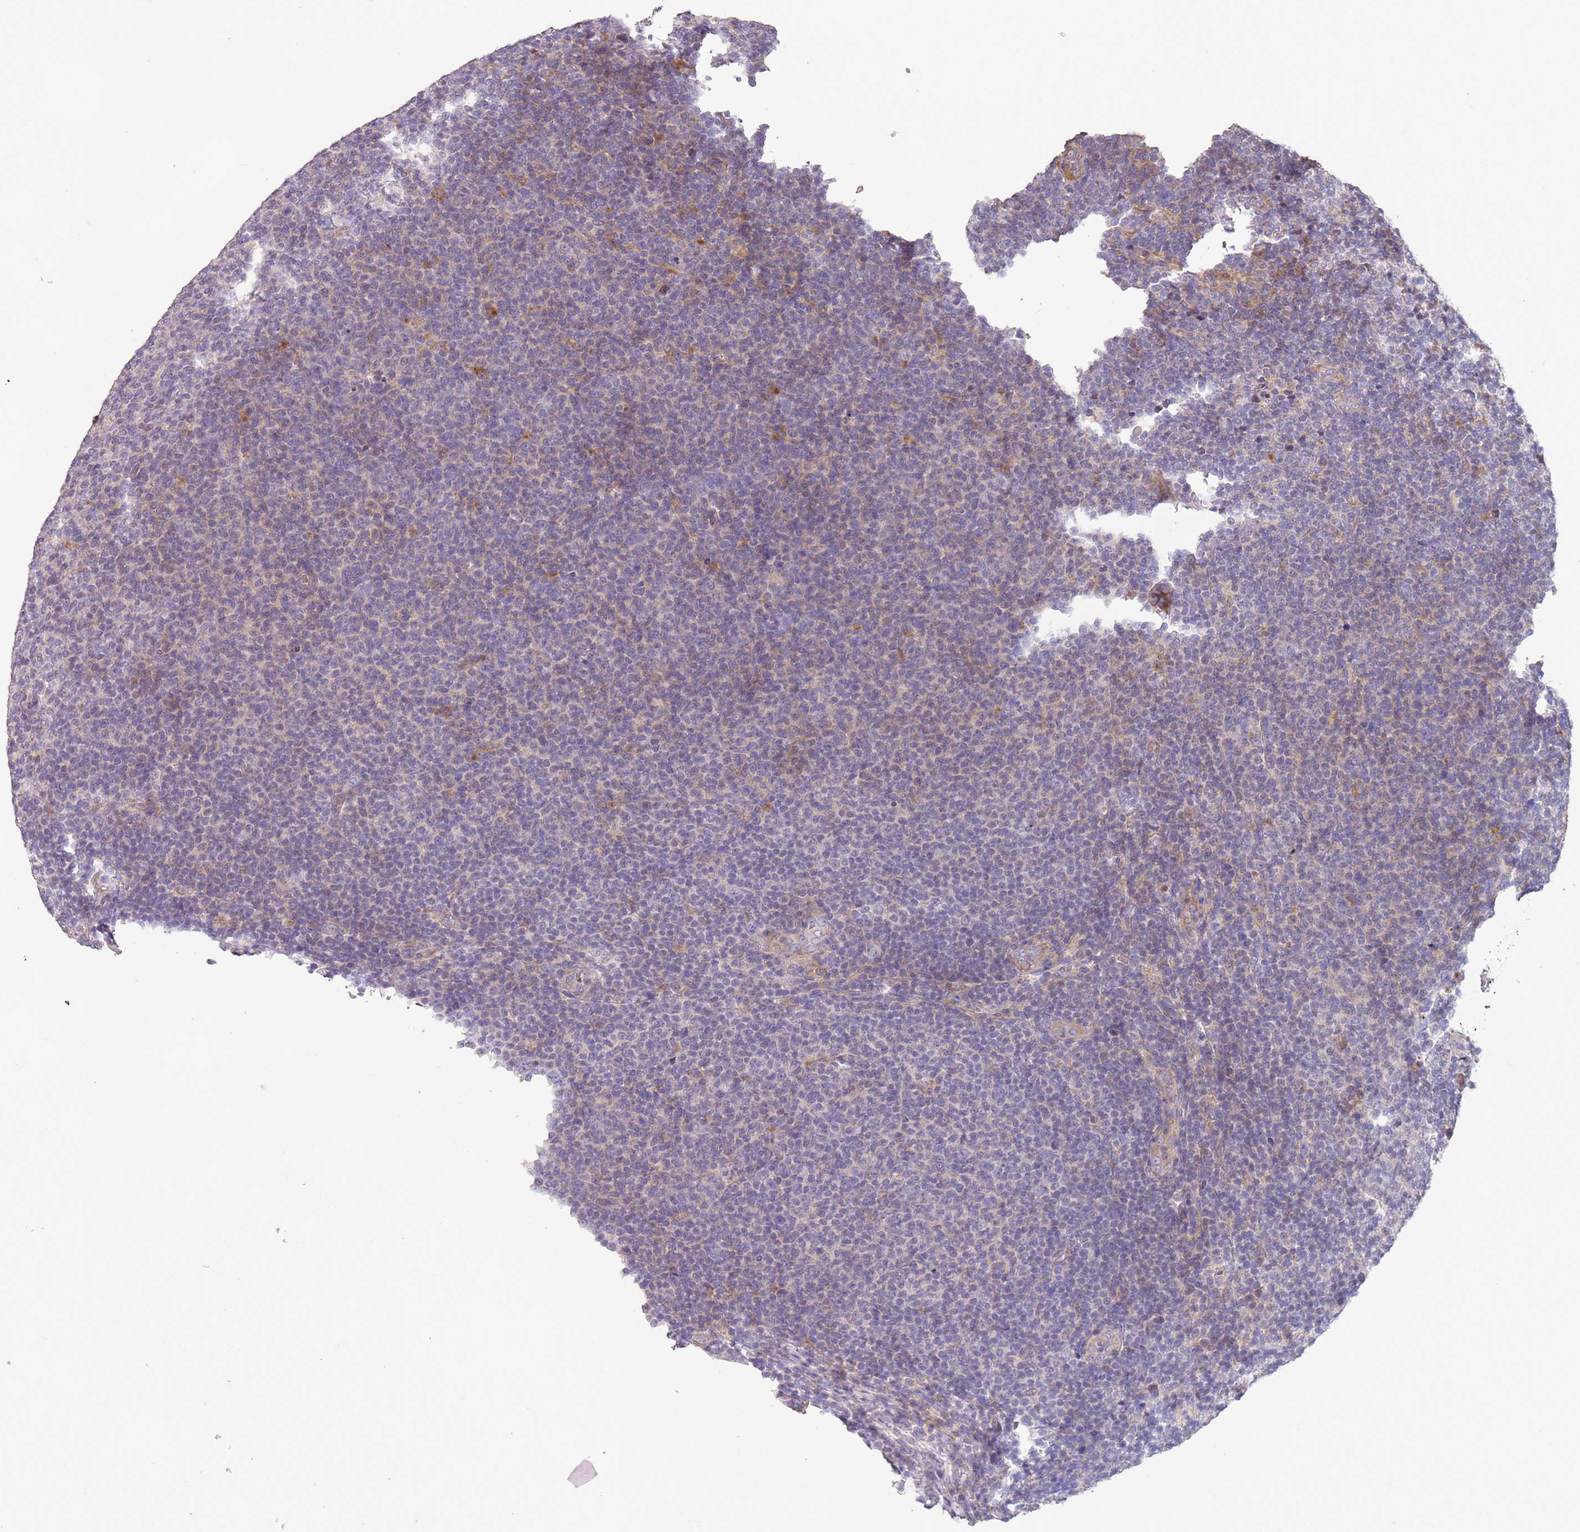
{"staining": {"intensity": "negative", "quantity": "none", "location": "none"}, "tissue": "lymphoma", "cell_type": "Tumor cells", "image_type": "cancer", "snomed": [{"axis": "morphology", "description": "Malignant lymphoma, non-Hodgkin's type, Low grade"}, {"axis": "topography", "description": "Lymph node"}], "caption": "Immunohistochemistry (IHC) histopathology image of neoplastic tissue: human lymphoma stained with DAB demonstrates no significant protein staining in tumor cells.", "gene": "PIGA", "patient": {"sex": "male", "age": 66}}